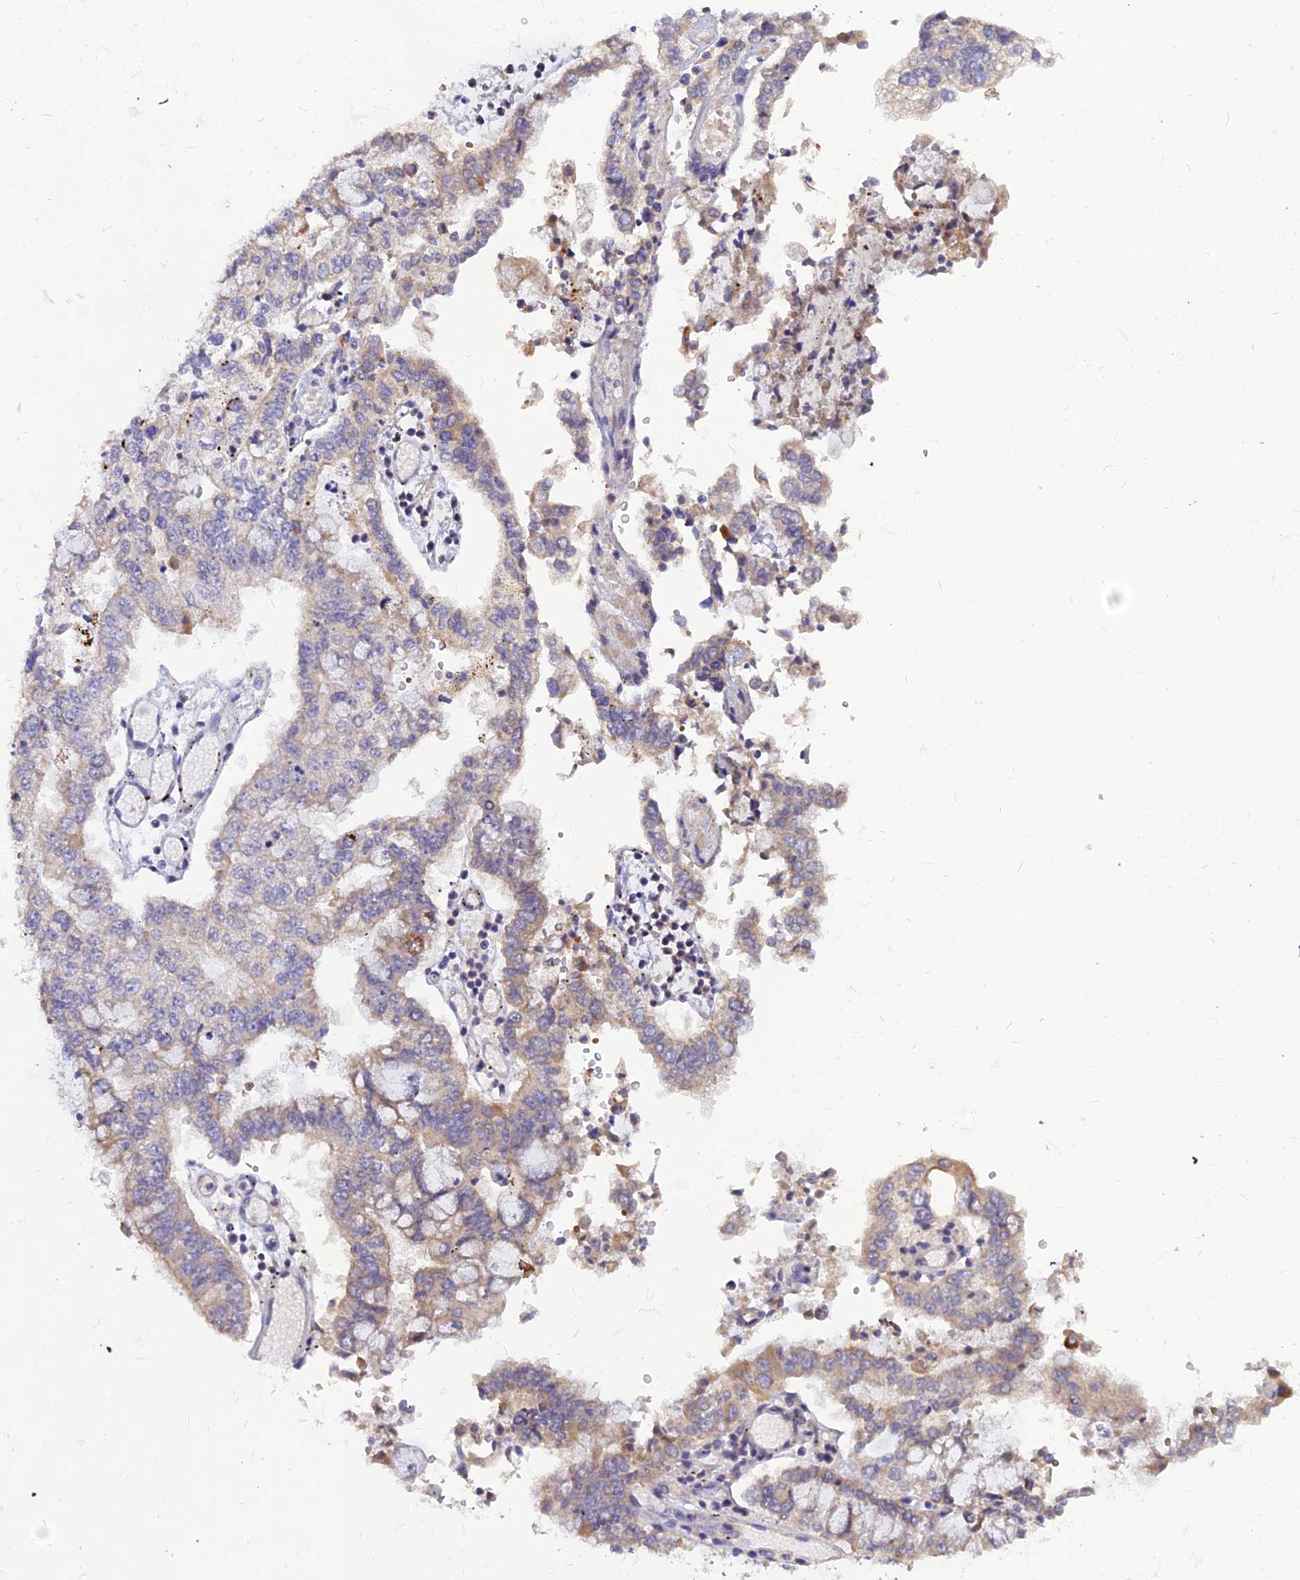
{"staining": {"intensity": "weak", "quantity": "<25%", "location": "cytoplasmic/membranous"}, "tissue": "stomach cancer", "cell_type": "Tumor cells", "image_type": "cancer", "snomed": [{"axis": "morphology", "description": "Adenocarcinoma, NOS"}, {"axis": "topography", "description": "Stomach"}], "caption": "Human stomach cancer (adenocarcinoma) stained for a protein using immunohistochemistry (IHC) reveals no staining in tumor cells.", "gene": "DMRTA1", "patient": {"sex": "male", "age": 76}}